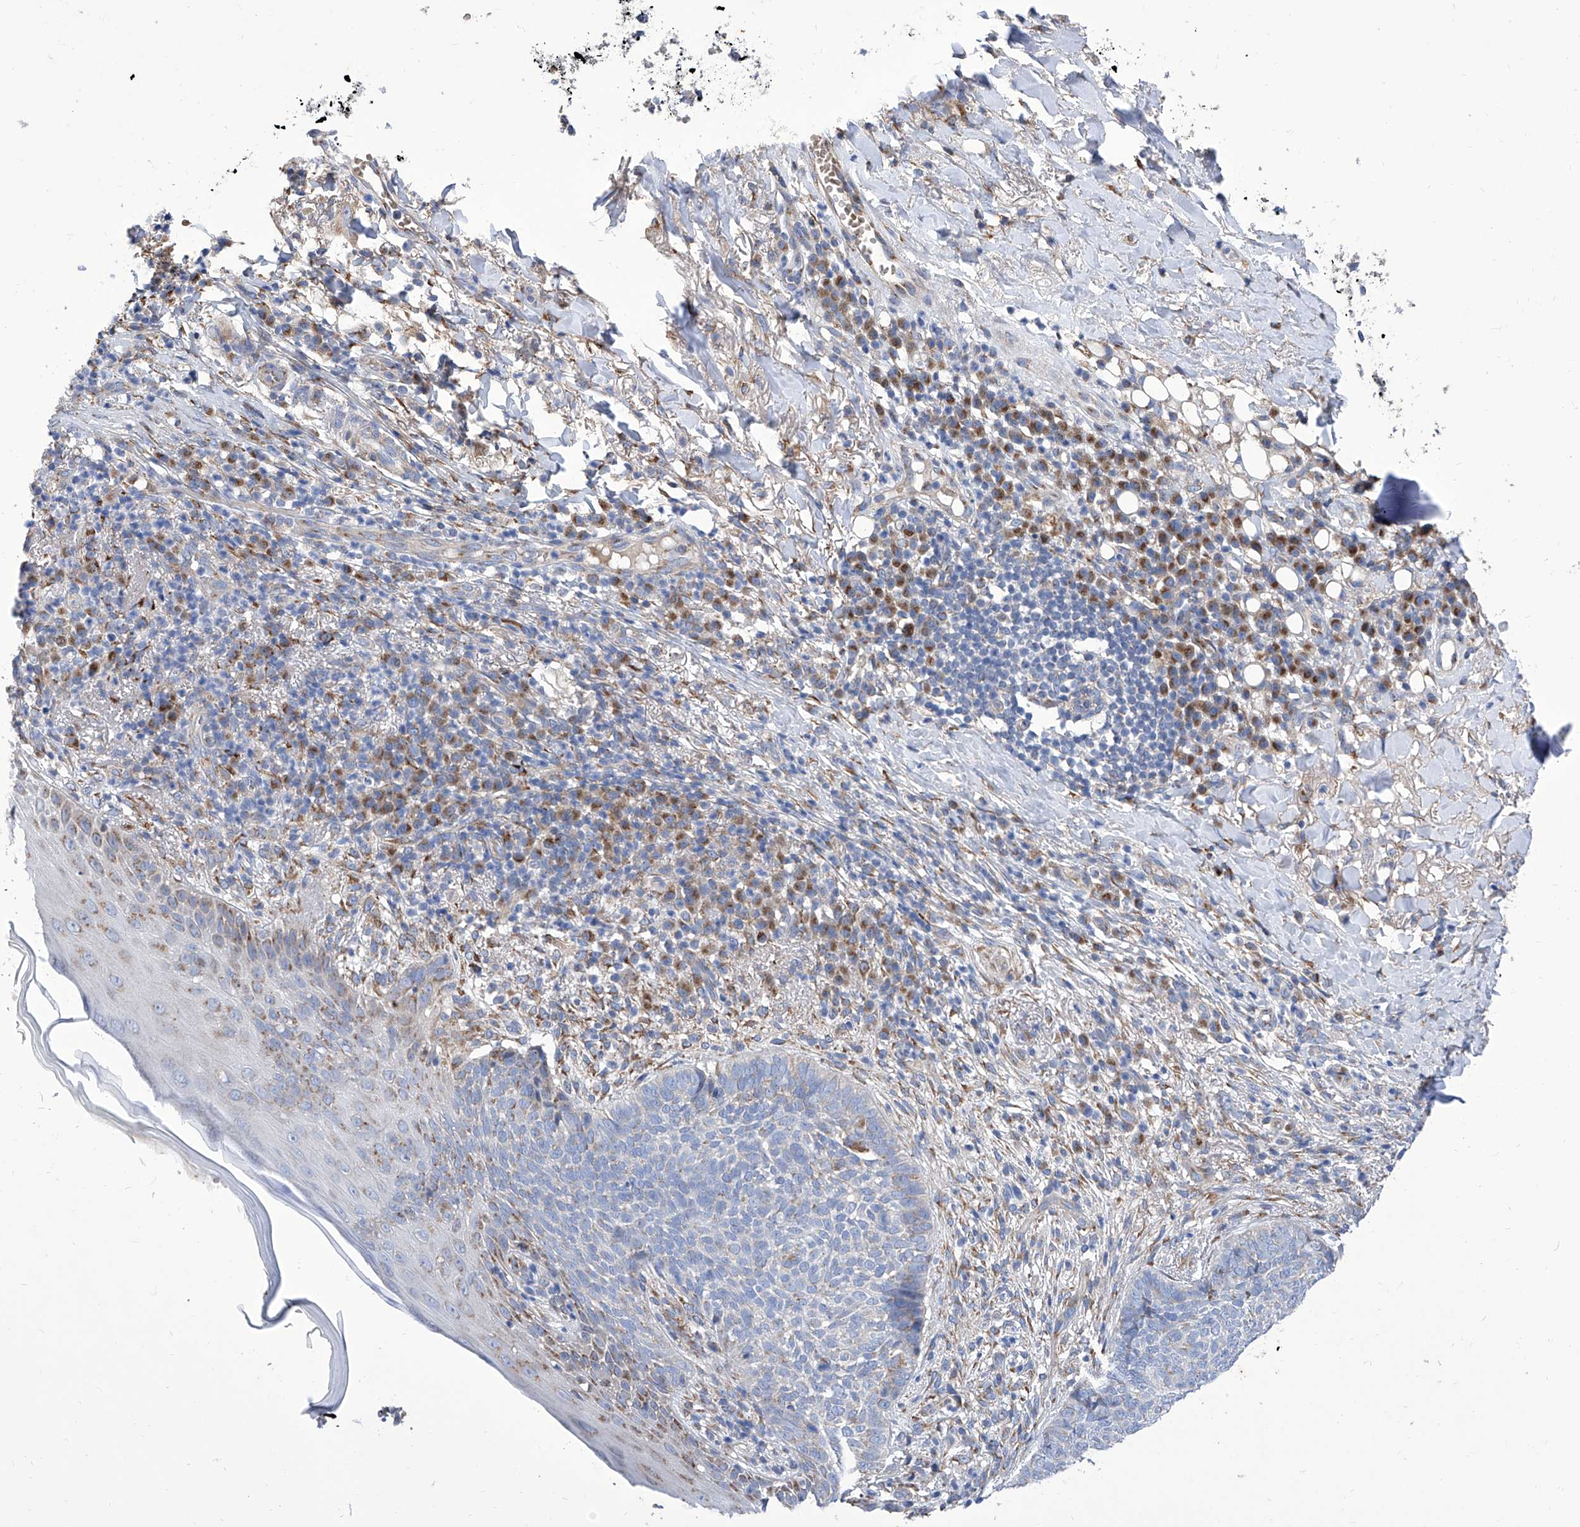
{"staining": {"intensity": "negative", "quantity": "none", "location": "none"}, "tissue": "skin cancer", "cell_type": "Tumor cells", "image_type": "cancer", "snomed": [{"axis": "morphology", "description": "Basal cell carcinoma"}, {"axis": "topography", "description": "Skin"}], "caption": "Immunohistochemical staining of human basal cell carcinoma (skin) shows no significant staining in tumor cells.", "gene": "TJAP1", "patient": {"sex": "male", "age": 85}}